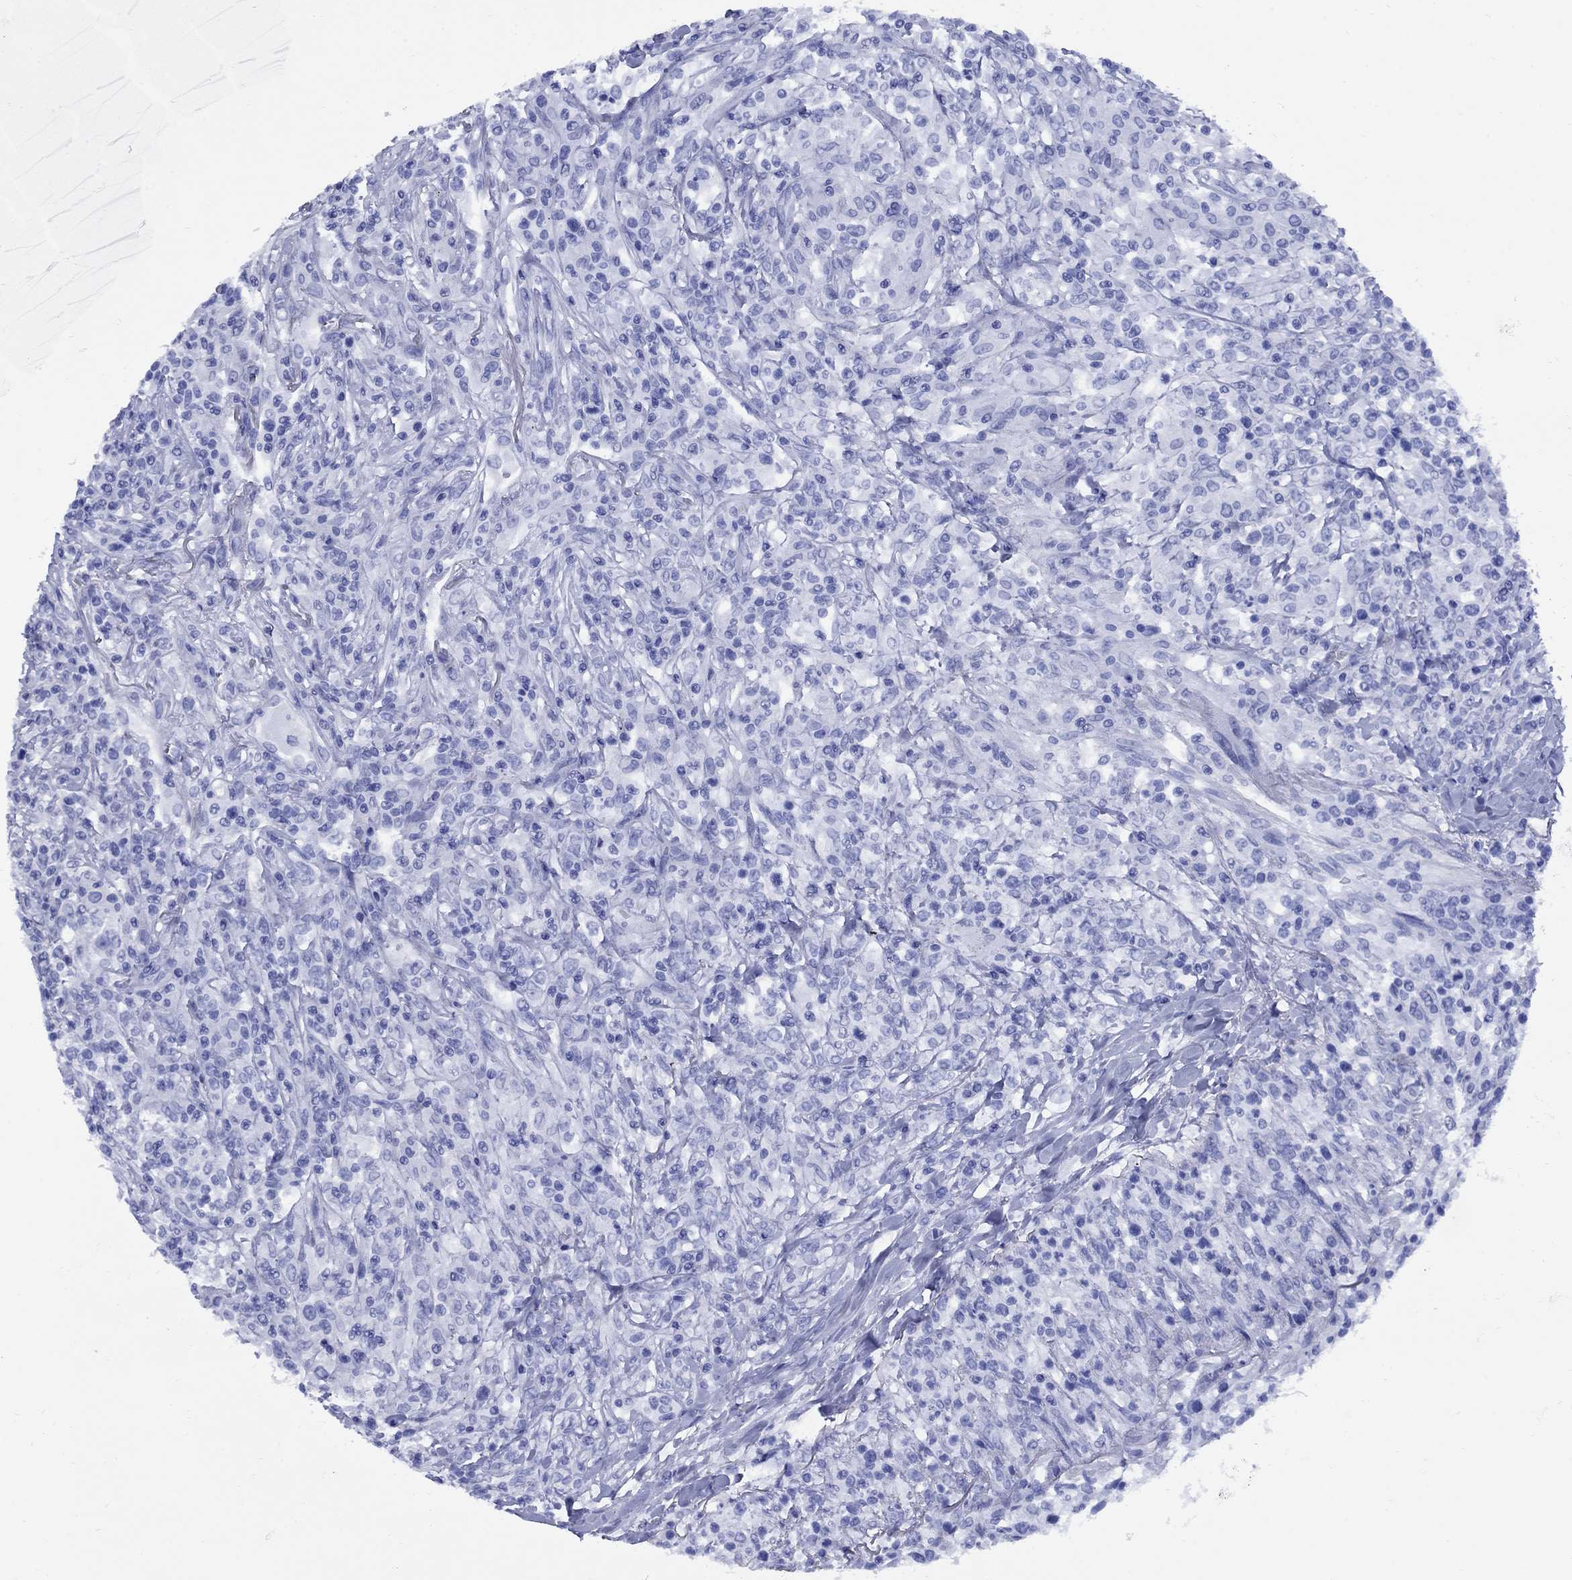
{"staining": {"intensity": "negative", "quantity": "none", "location": "none"}, "tissue": "lymphoma", "cell_type": "Tumor cells", "image_type": "cancer", "snomed": [{"axis": "morphology", "description": "Malignant lymphoma, non-Hodgkin's type, High grade"}, {"axis": "topography", "description": "Lung"}], "caption": "Tumor cells are negative for brown protein staining in lymphoma. Brightfield microscopy of immunohistochemistry (IHC) stained with DAB (3,3'-diaminobenzidine) (brown) and hematoxylin (blue), captured at high magnification.", "gene": "SMCP", "patient": {"sex": "male", "age": 79}}